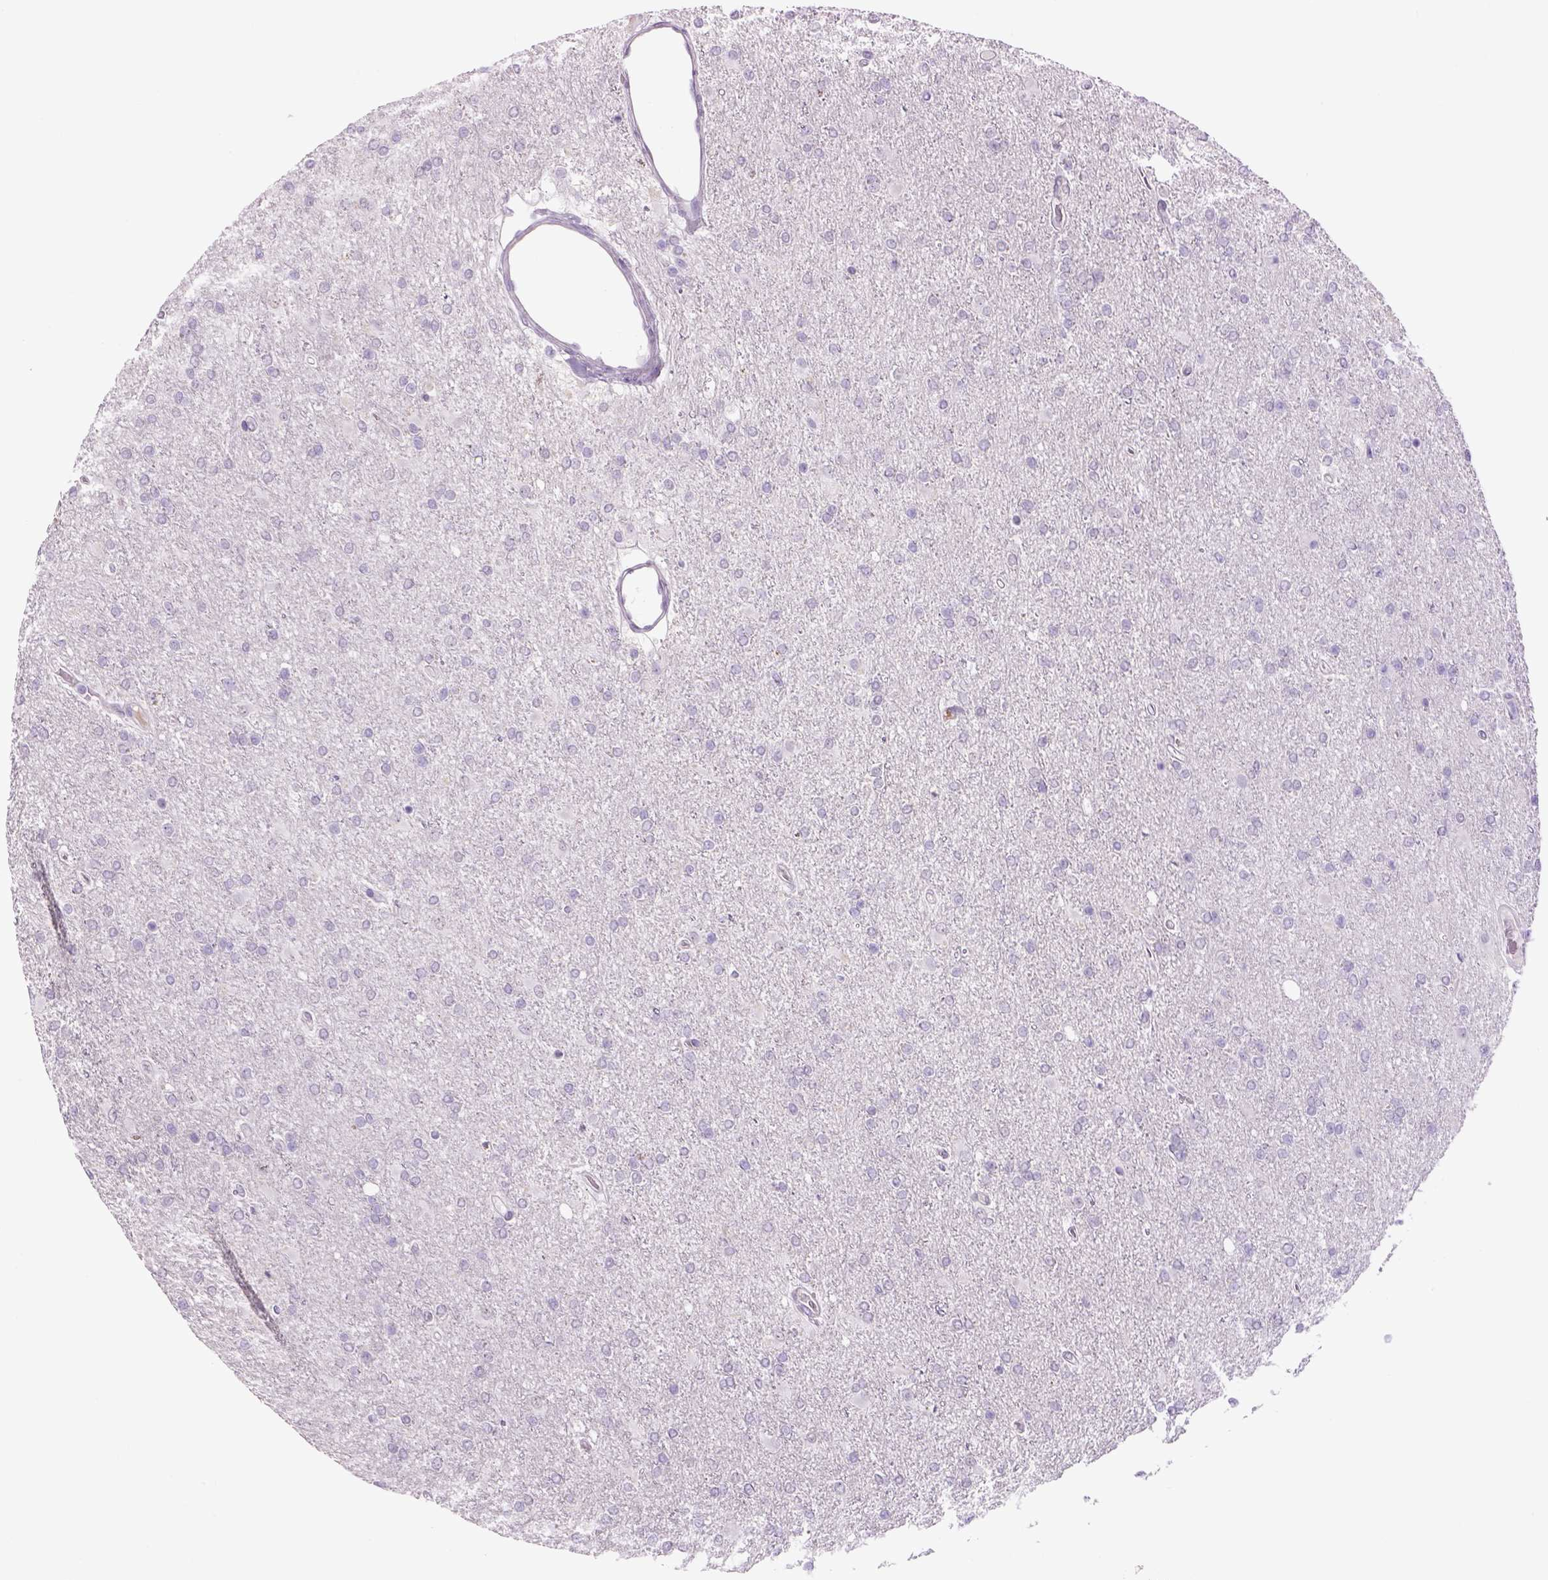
{"staining": {"intensity": "negative", "quantity": "none", "location": "none"}, "tissue": "glioma", "cell_type": "Tumor cells", "image_type": "cancer", "snomed": [{"axis": "morphology", "description": "Glioma, malignant, High grade"}, {"axis": "topography", "description": "Cerebral cortex"}], "caption": "This is a image of IHC staining of malignant glioma (high-grade), which shows no positivity in tumor cells.", "gene": "DBH", "patient": {"sex": "male", "age": 70}}